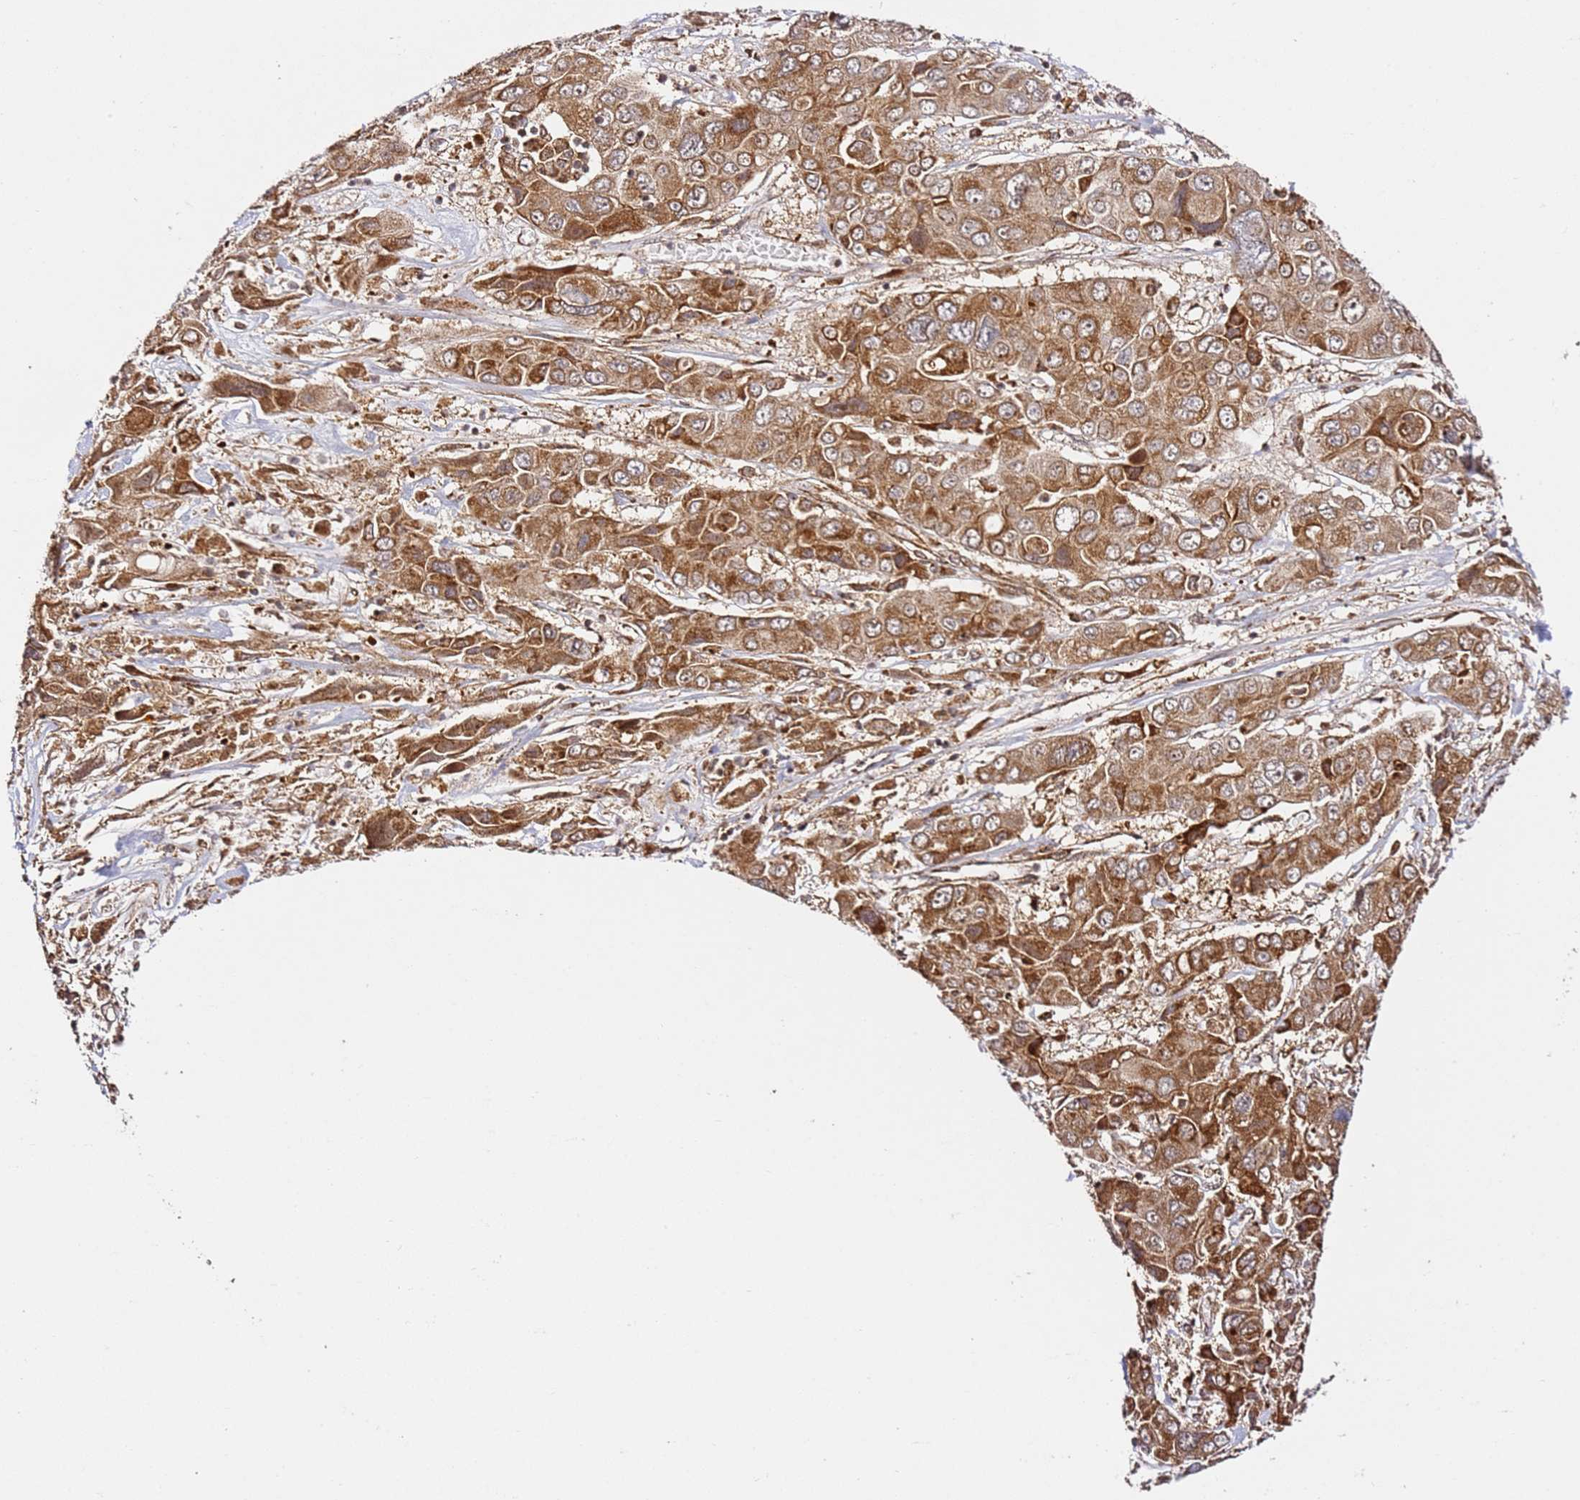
{"staining": {"intensity": "moderate", "quantity": ">75%", "location": "cytoplasmic/membranous"}, "tissue": "liver cancer", "cell_type": "Tumor cells", "image_type": "cancer", "snomed": [{"axis": "morphology", "description": "Cholangiocarcinoma"}, {"axis": "topography", "description": "Liver"}], "caption": "There is medium levels of moderate cytoplasmic/membranous positivity in tumor cells of liver cholangiocarcinoma, as demonstrated by immunohistochemical staining (brown color).", "gene": "SMOX", "patient": {"sex": "male", "age": 67}}